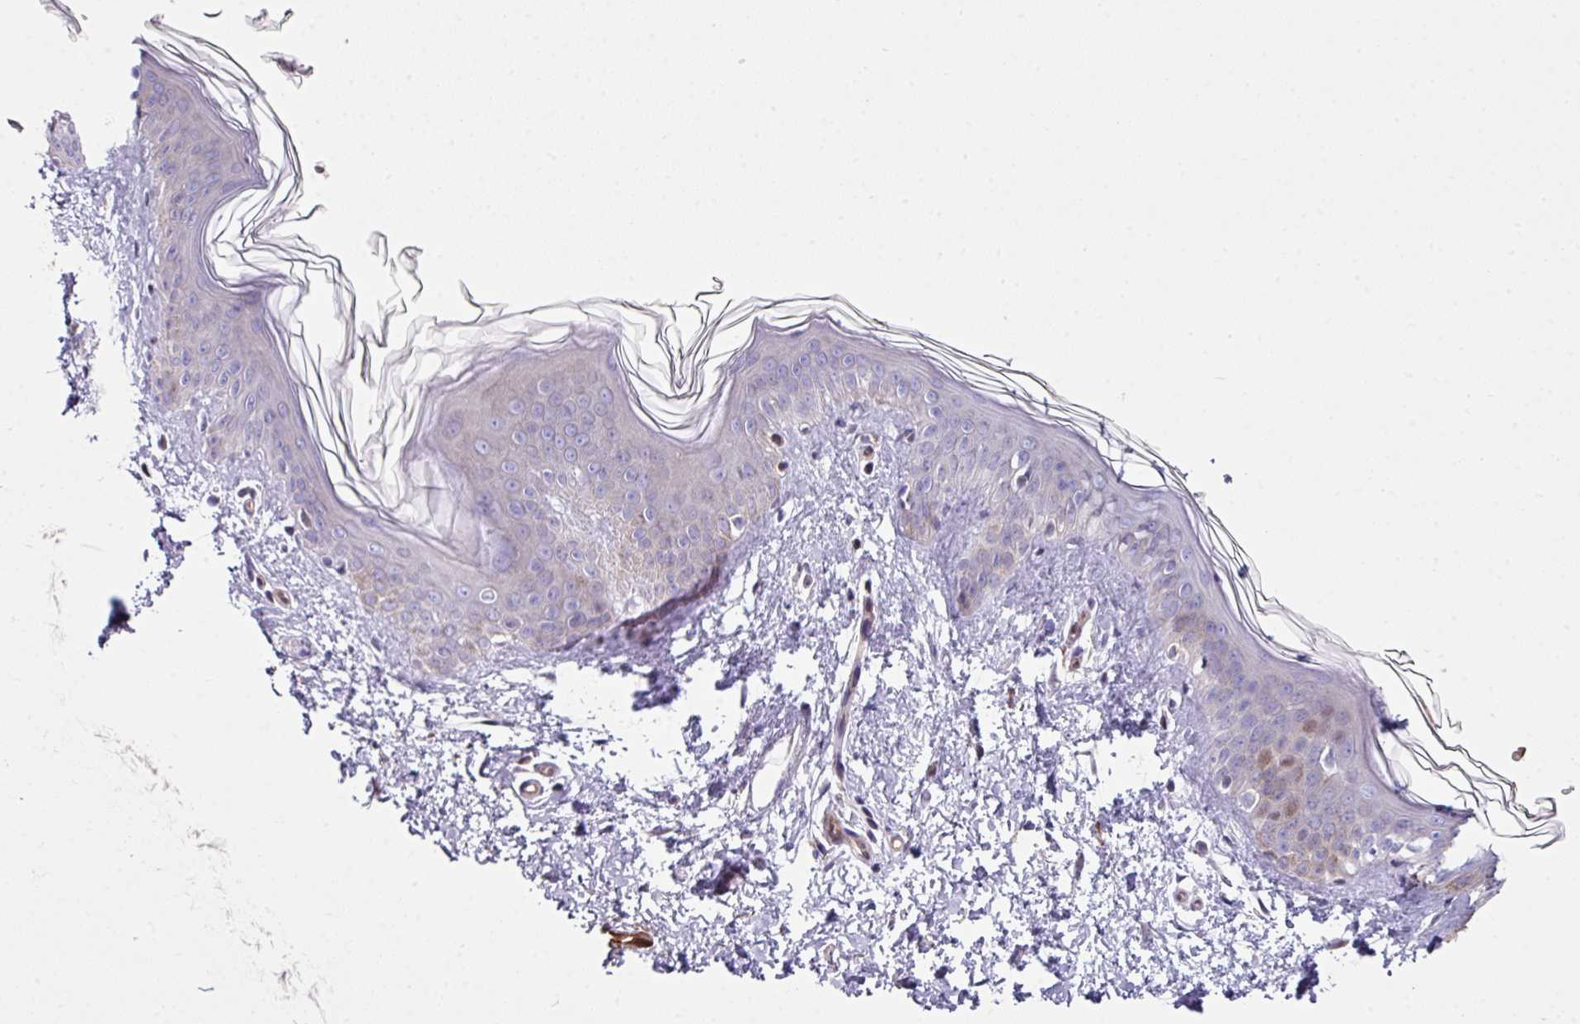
{"staining": {"intensity": "moderate", "quantity": "25%-75%", "location": "cytoplasmic/membranous,nuclear"}, "tissue": "skin", "cell_type": "Fibroblasts", "image_type": "normal", "snomed": [{"axis": "morphology", "description": "Normal tissue, NOS"}, {"axis": "topography", "description": "Skin"}], "caption": "Protein positivity by IHC demonstrates moderate cytoplasmic/membranous,nuclear positivity in about 25%-75% of fibroblasts in normal skin.", "gene": "ANO9", "patient": {"sex": "female", "age": 41}}